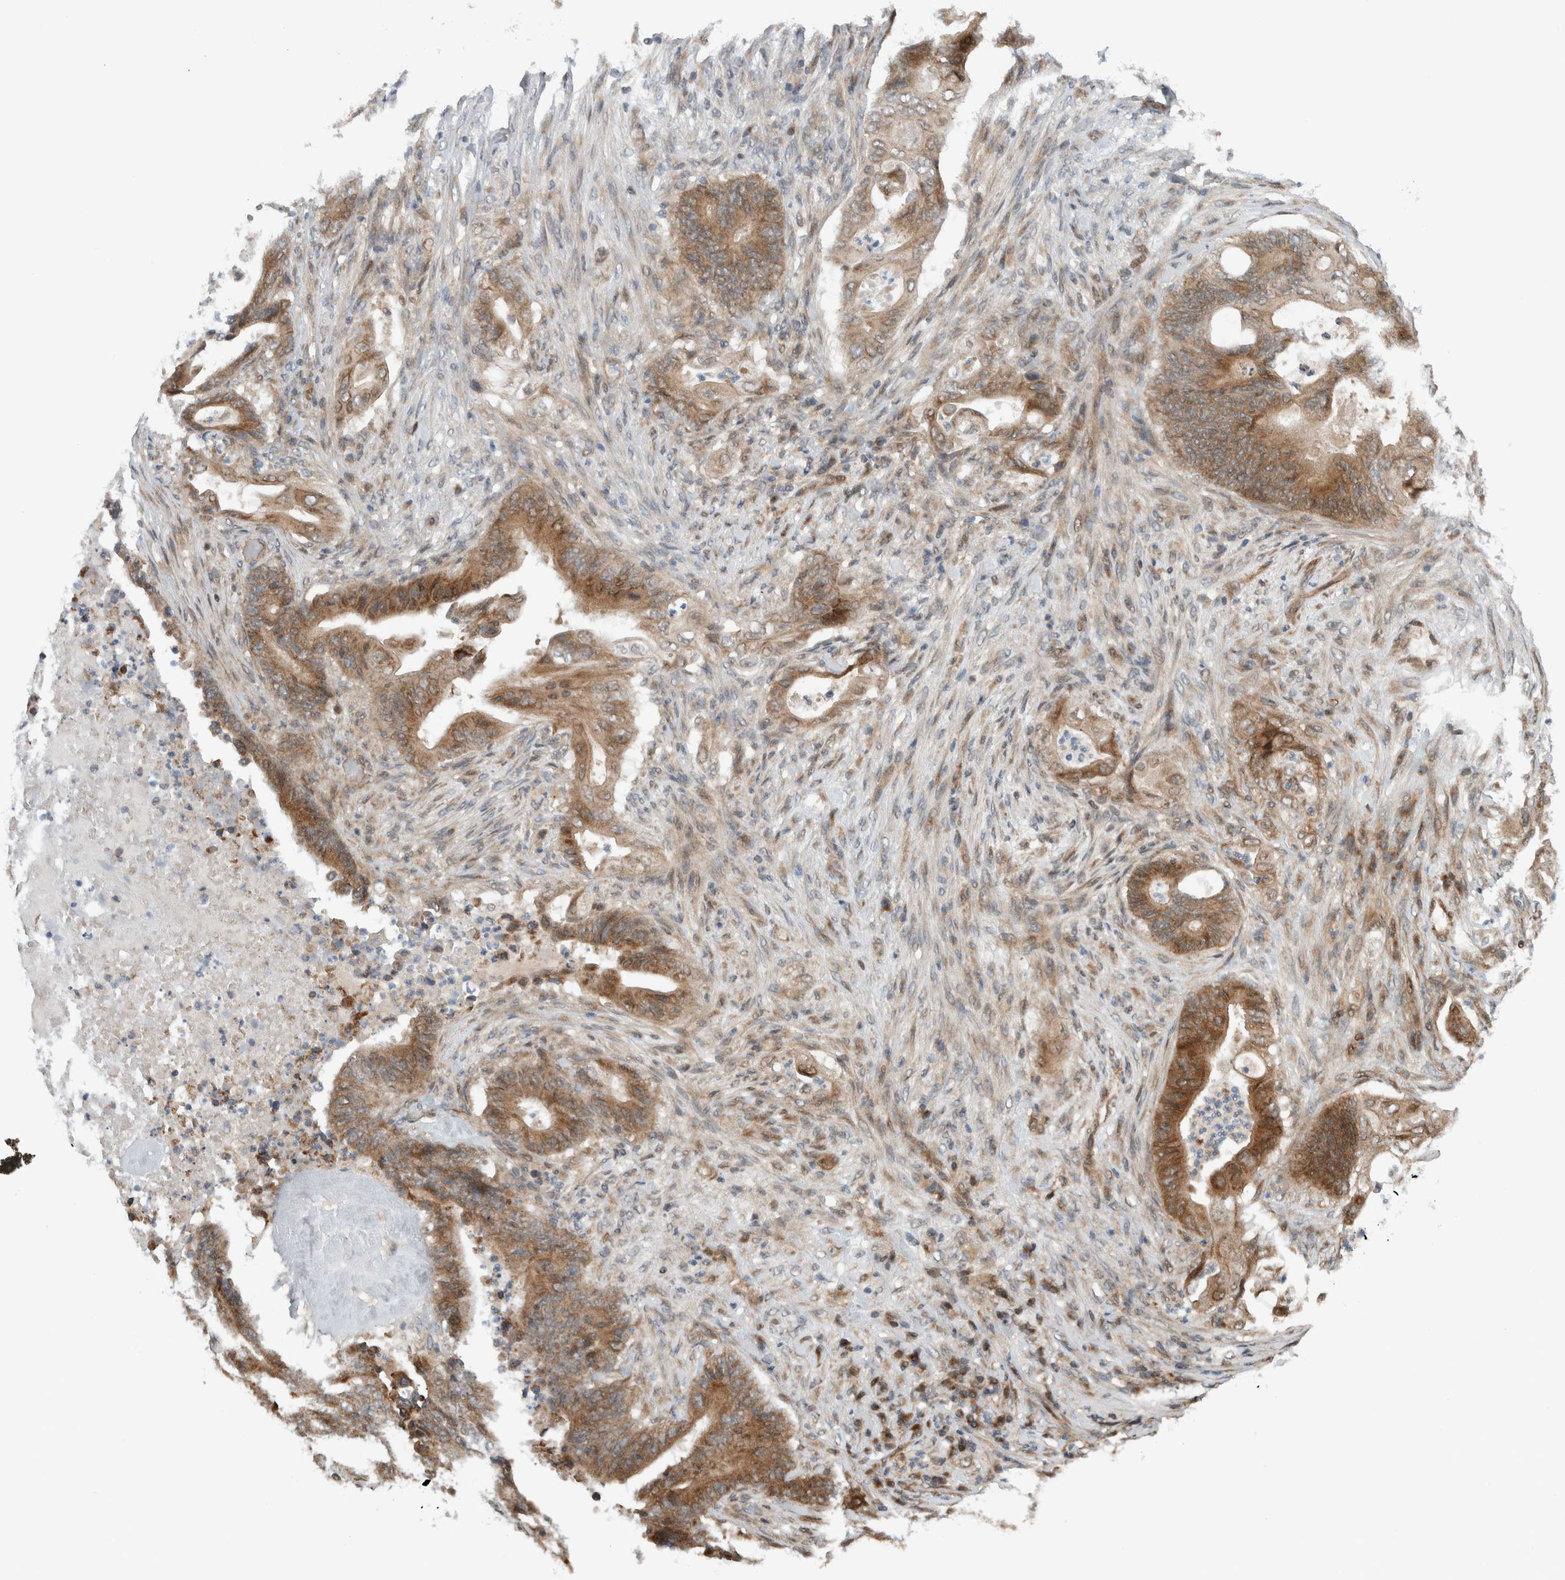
{"staining": {"intensity": "moderate", "quantity": ">75%", "location": "cytoplasmic/membranous"}, "tissue": "stomach cancer", "cell_type": "Tumor cells", "image_type": "cancer", "snomed": [{"axis": "morphology", "description": "Adenocarcinoma, NOS"}, {"axis": "topography", "description": "Stomach"}], "caption": "This is an image of immunohistochemistry staining of adenocarcinoma (stomach), which shows moderate expression in the cytoplasmic/membranous of tumor cells.", "gene": "KLHL6", "patient": {"sex": "female", "age": 73}}